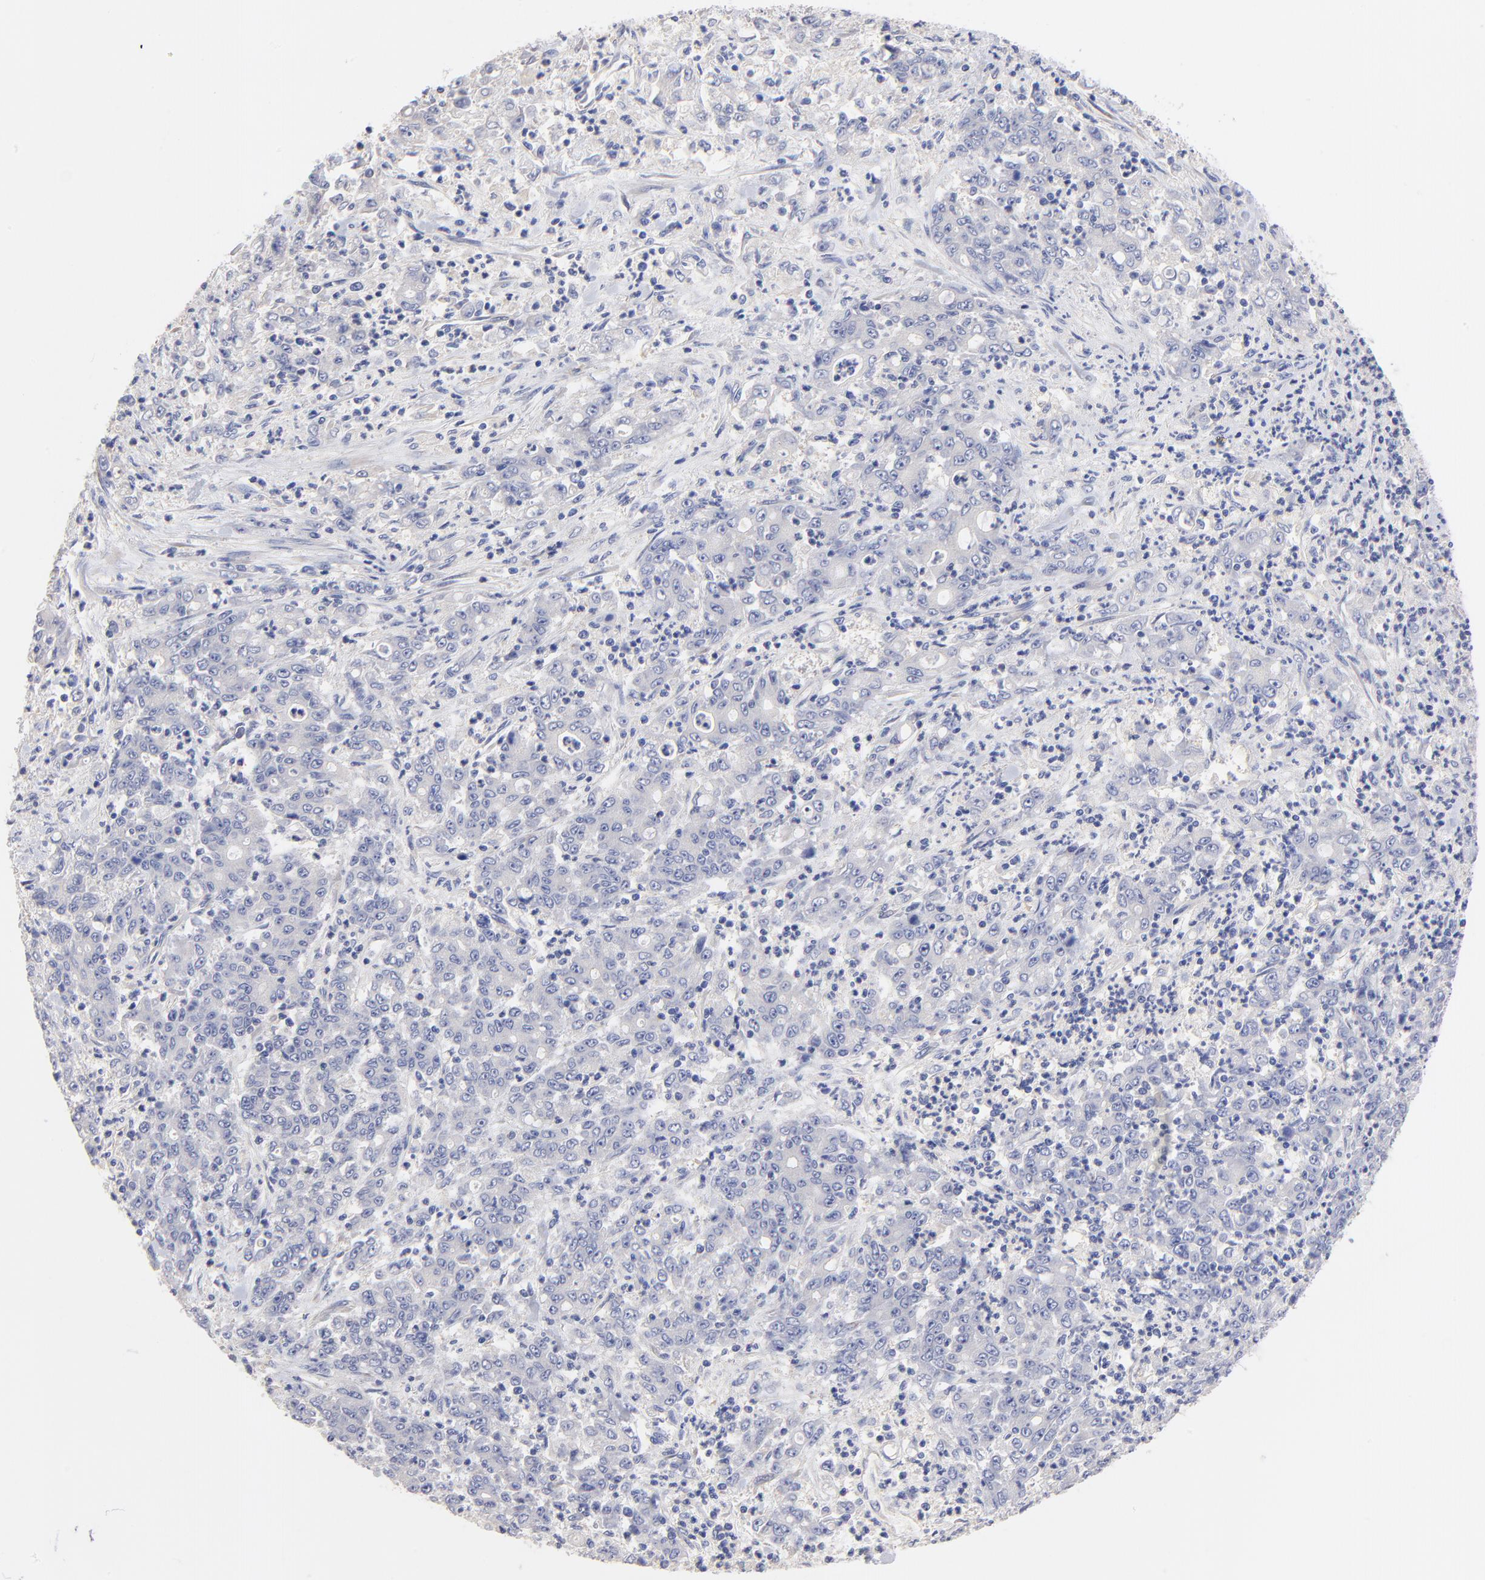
{"staining": {"intensity": "negative", "quantity": "none", "location": "none"}, "tissue": "stomach cancer", "cell_type": "Tumor cells", "image_type": "cancer", "snomed": [{"axis": "morphology", "description": "Adenocarcinoma, NOS"}, {"axis": "topography", "description": "Stomach, lower"}], "caption": "High power microscopy photomicrograph of an immunohistochemistry (IHC) photomicrograph of adenocarcinoma (stomach), revealing no significant staining in tumor cells.", "gene": "HS3ST1", "patient": {"sex": "female", "age": 71}}